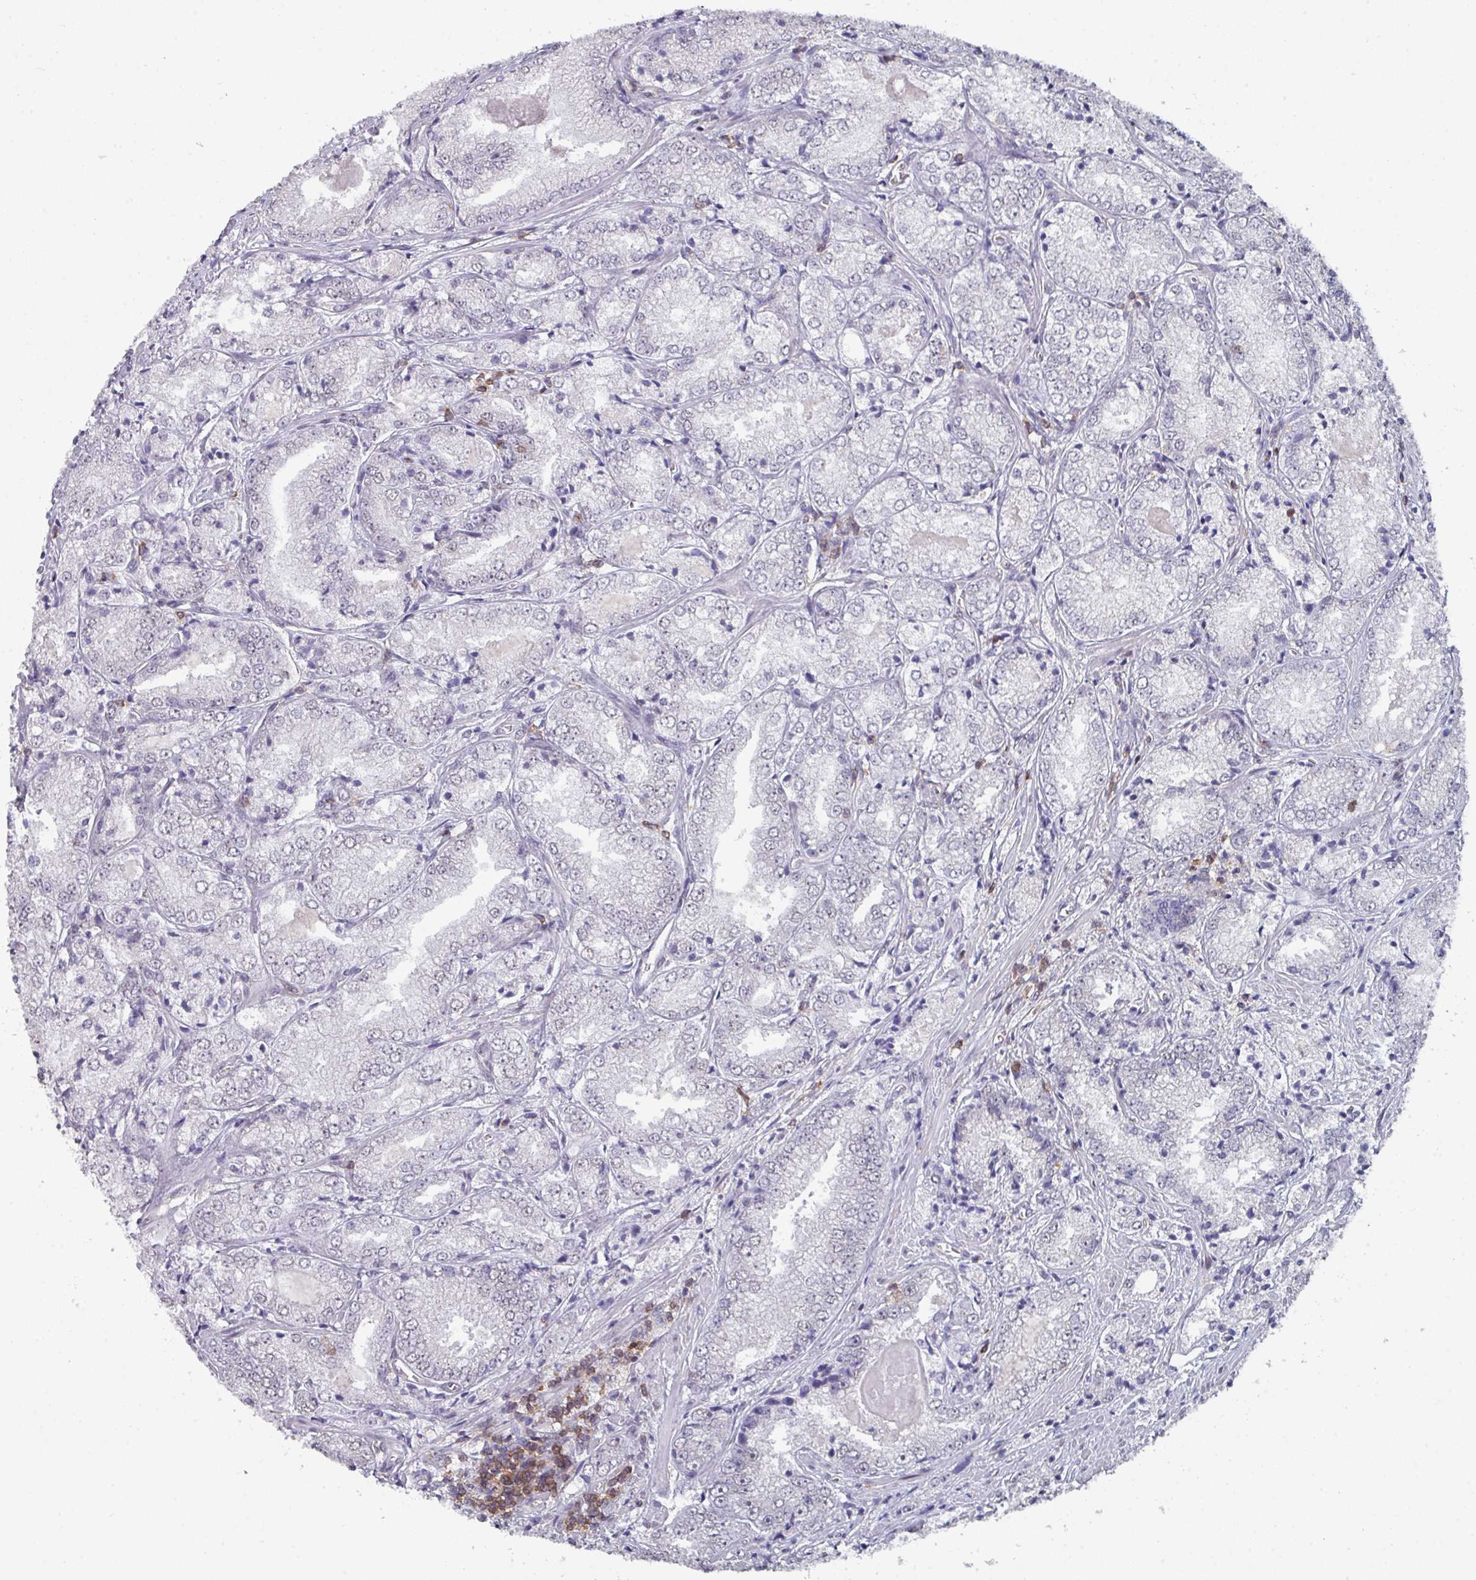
{"staining": {"intensity": "negative", "quantity": "none", "location": "none"}, "tissue": "prostate cancer", "cell_type": "Tumor cells", "image_type": "cancer", "snomed": [{"axis": "morphology", "description": "Adenocarcinoma, High grade"}, {"axis": "topography", "description": "Prostate"}], "caption": "Immunohistochemical staining of prostate high-grade adenocarcinoma shows no significant positivity in tumor cells.", "gene": "RASAL3", "patient": {"sex": "male", "age": 63}}